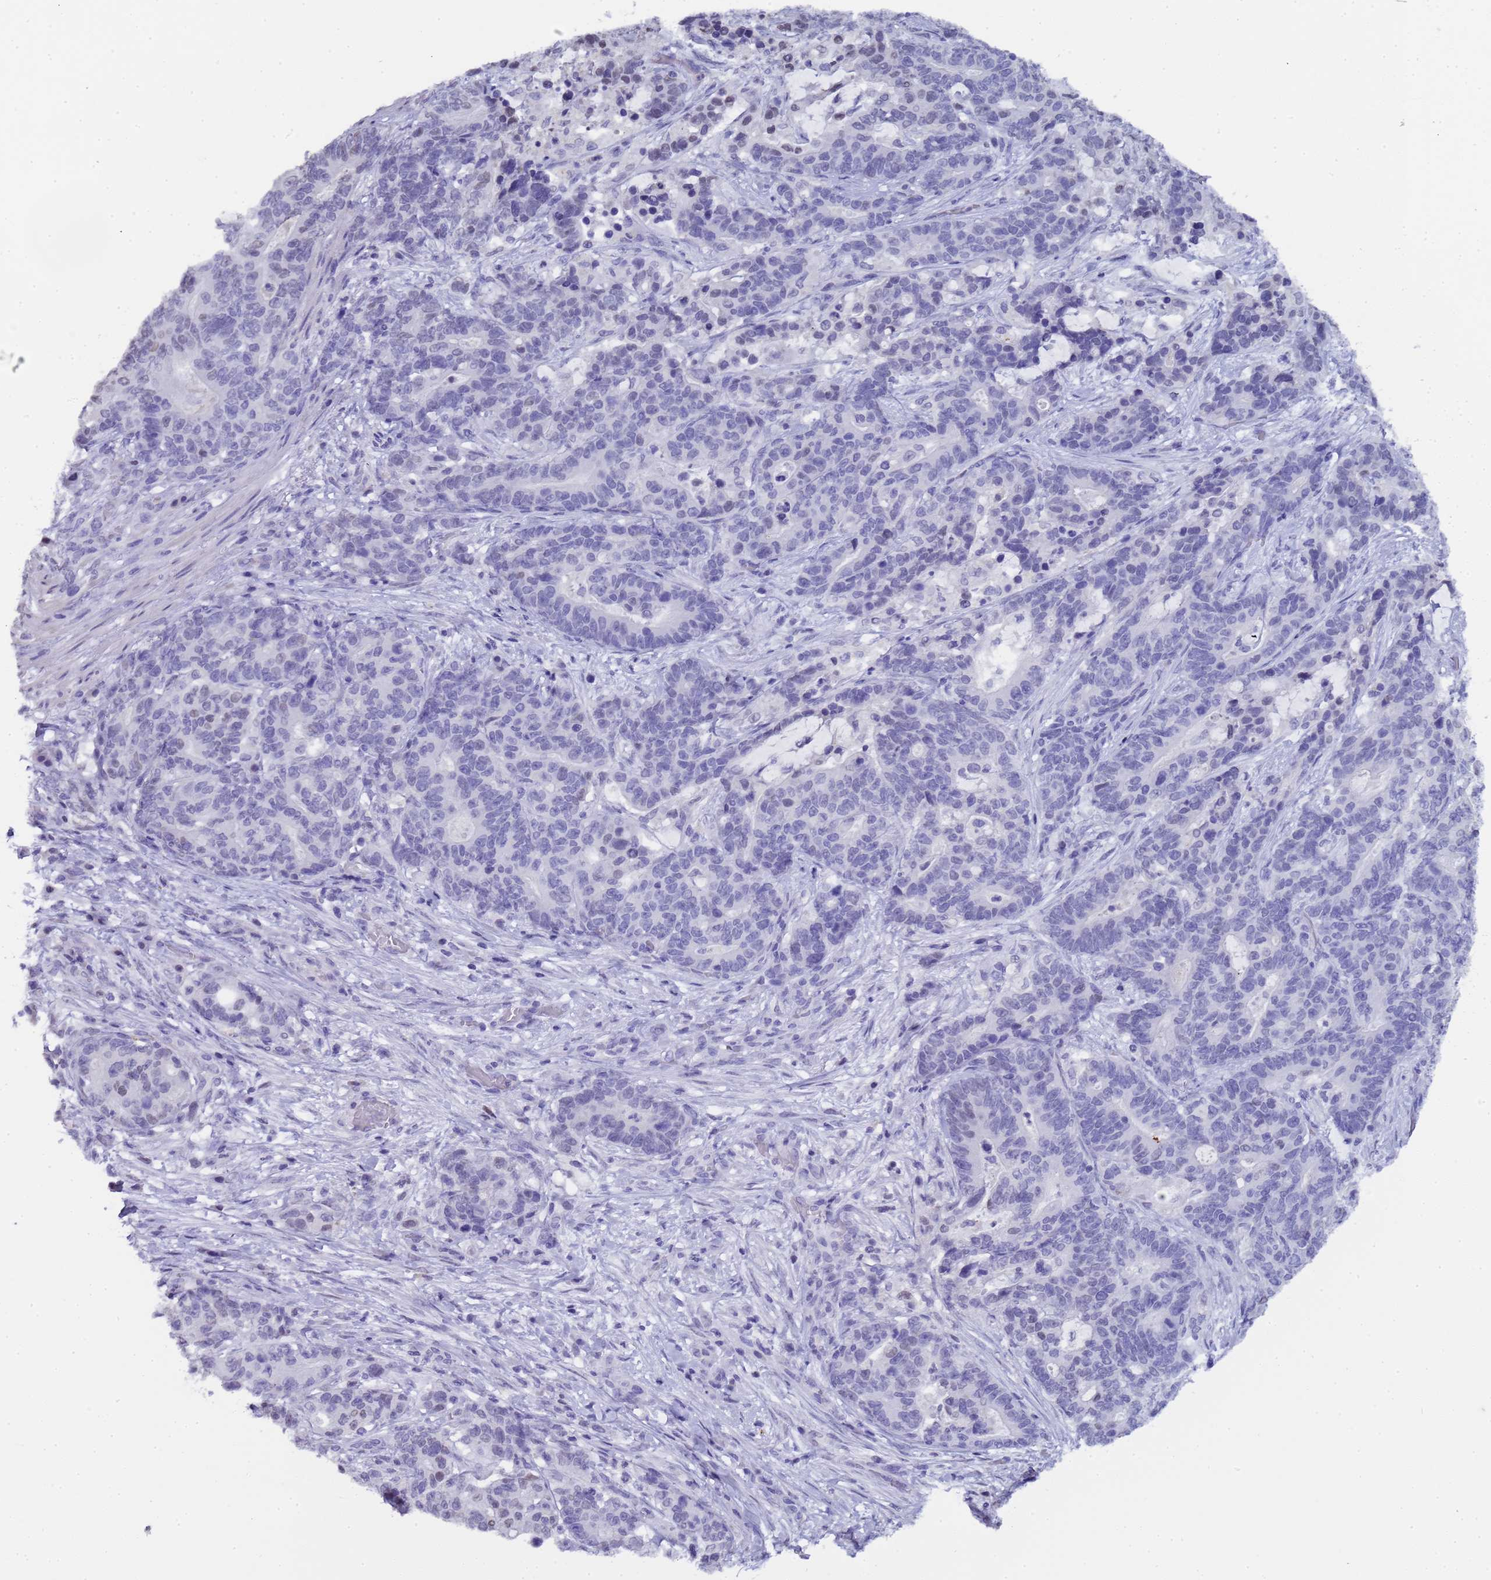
{"staining": {"intensity": "negative", "quantity": "none", "location": "none"}, "tissue": "stomach cancer", "cell_type": "Tumor cells", "image_type": "cancer", "snomed": [{"axis": "morphology", "description": "Normal tissue, NOS"}, {"axis": "morphology", "description": "Adenocarcinoma, NOS"}, {"axis": "topography", "description": "Stomach"}], "caption": "Immunohistochemistry photomicrograph of neoplastic tissue: stomach cancer (adenocarcinoma) stained with DAB (3,3'-diaminobenzidine) shows no significant protein staining in tumor cells.", "gene": "CTRC", "patient": {"sex": "female", "age": 64}}